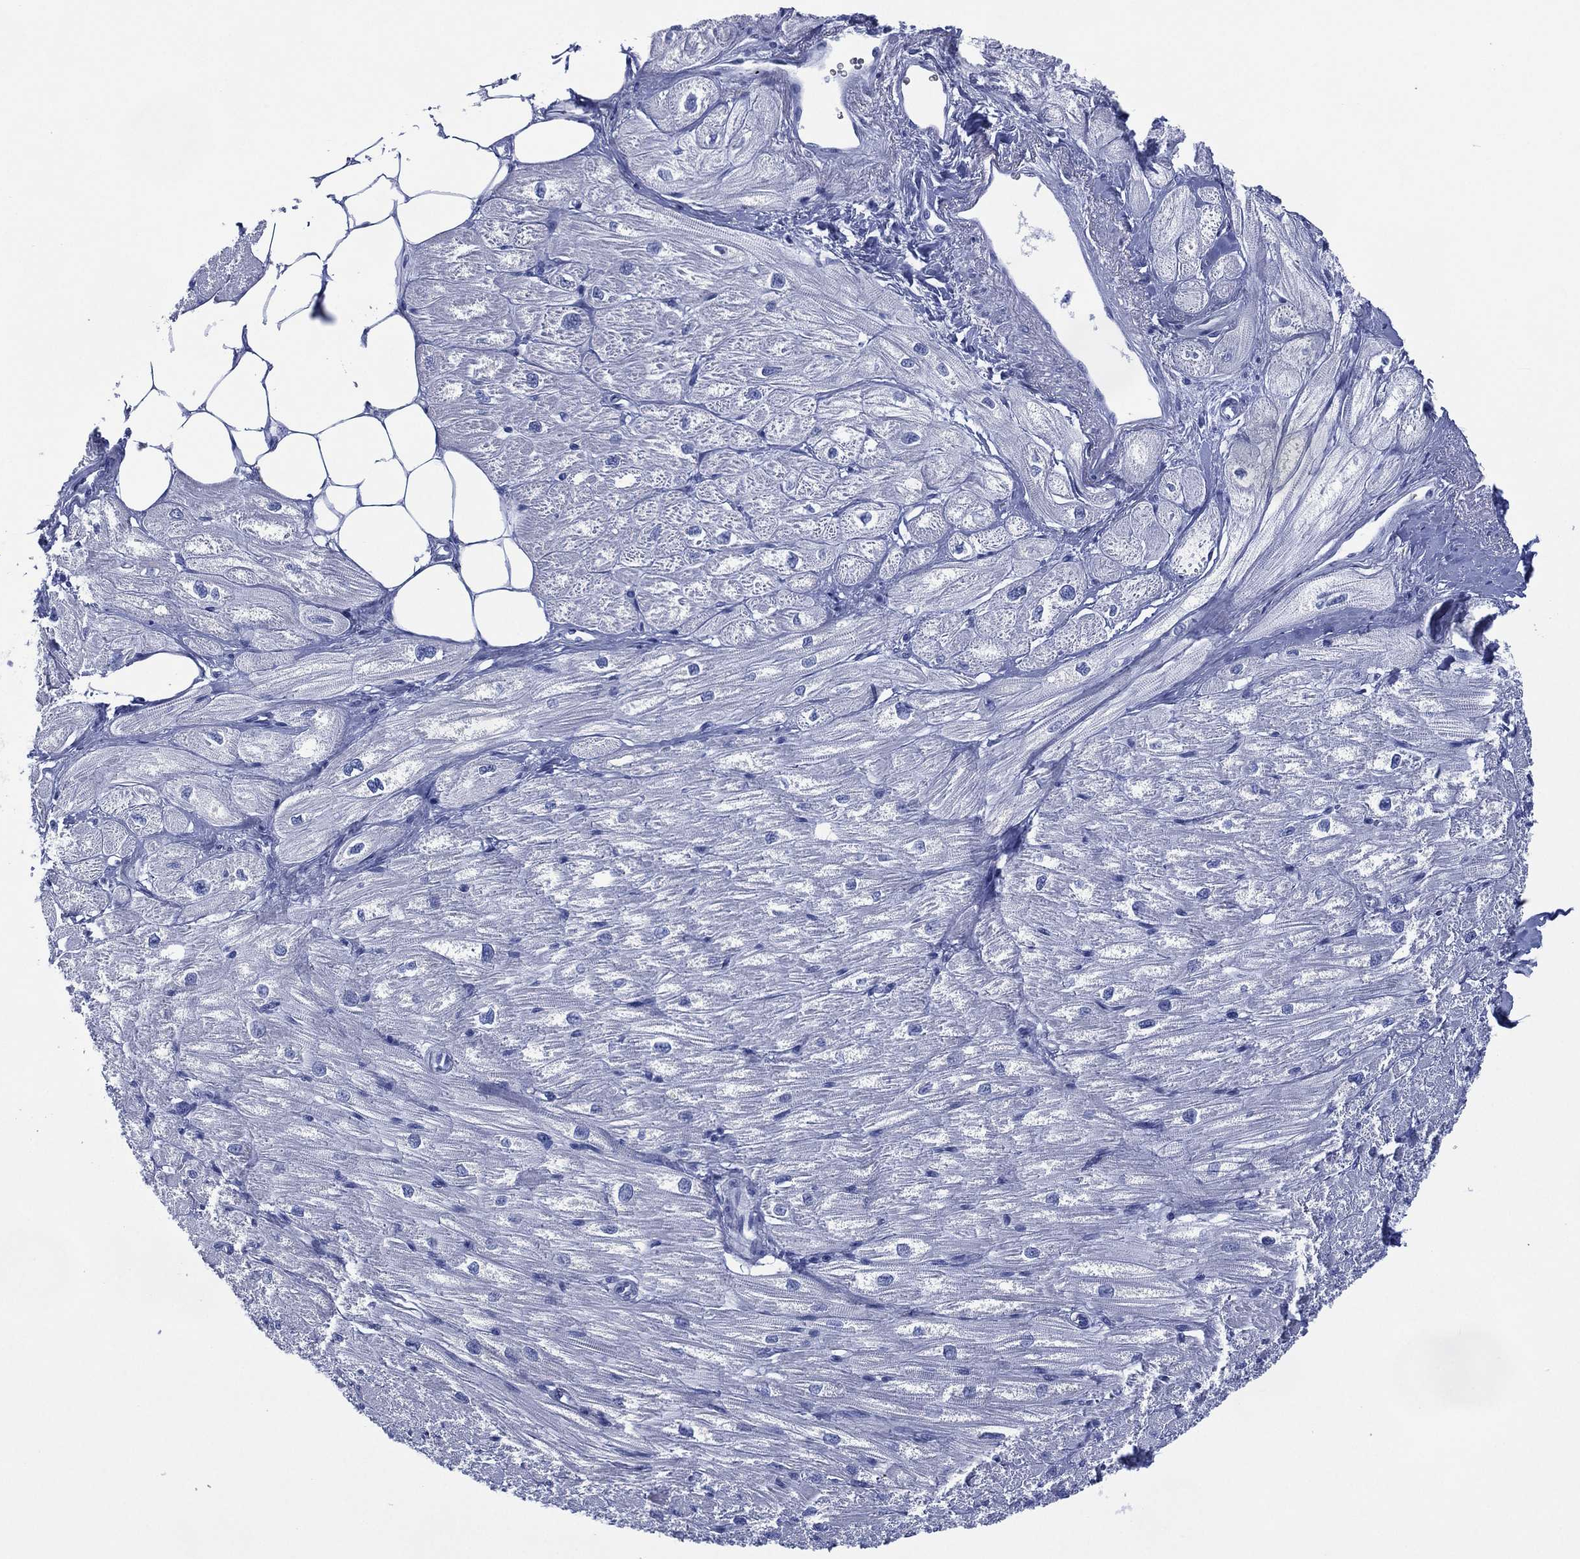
{"staining": {"intensity": "negative", "quantity": "none", "location": "none"}, "tissue": "heart muscle", "cell_type": "Cardiomyocytes", "image_type": "normal", "snomed": [{"axis": "morphology", "description": "Normal tissue, NOS"}, {"axis": "topography", "description": "Heart"}], "caption": "Immunohistochemistry (IHC) image of benign heart muscle: heart muscle stained with DAB reveals no significant protein positivity in cardiomyocytes.", "gene": "SIGLECL1", "patient": {"sex": "male", "age": 57}}